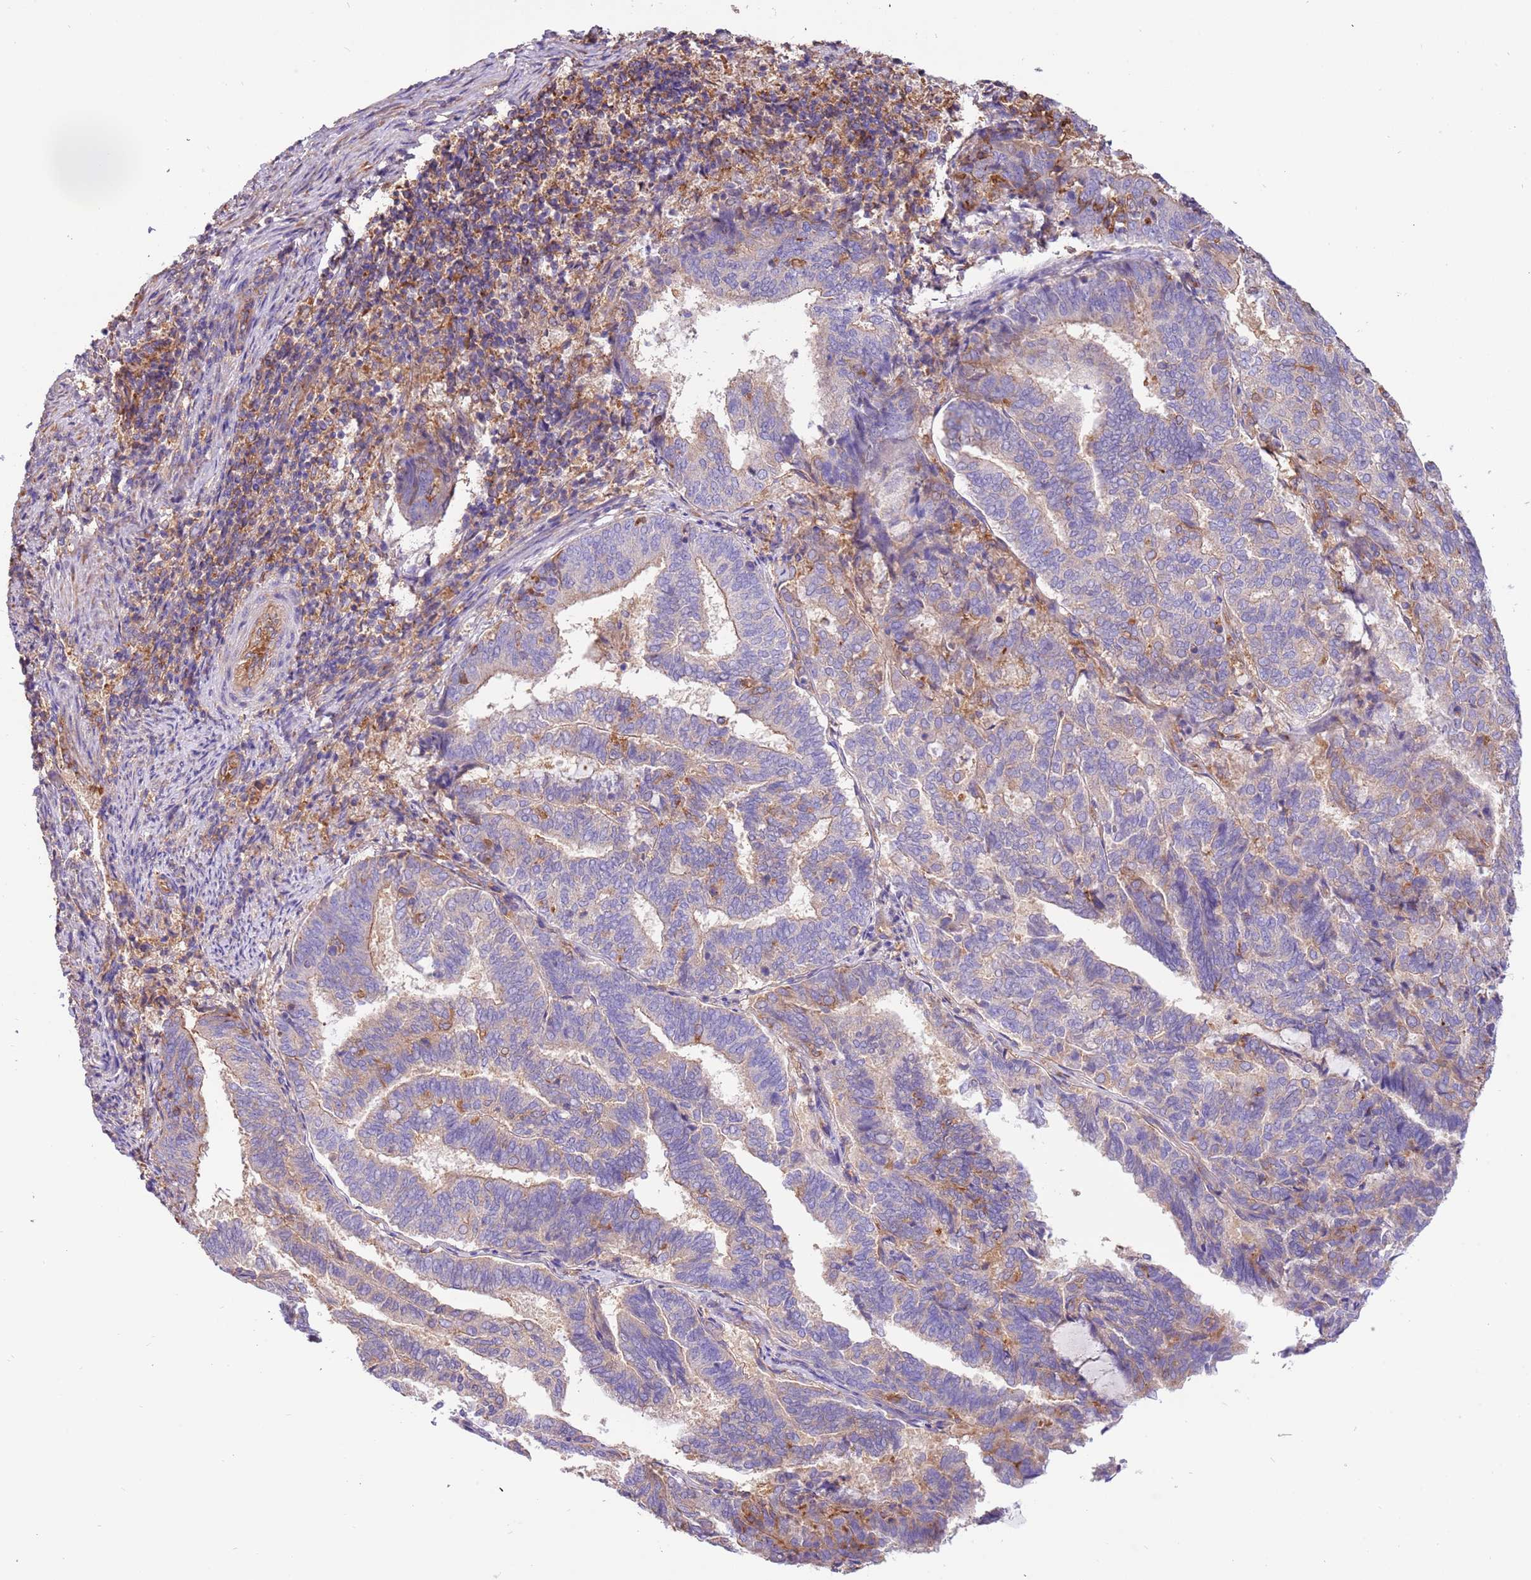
{"staining": {"intensity": "moderate", "quantity": "<25%", "location": "cytoplasmic/membranous"}, "tissue": "endometrial cancer", "cell_type": "Tumor cells", "image_type": "cancer", "snomed": [{"axis": "morphology", "description": "Adenocarcinoma, NOS"}, {"axis": "topography", "description": "Endometrium"}], "caption": "Tumor cells exhibit low levels of moderate cytoplasmic/membranous staining in approximately <25% of cells in adenocarcinoma (endometrial).", "gene": "NAALADL1", "patient": {"sex": "female", "age": 80}}